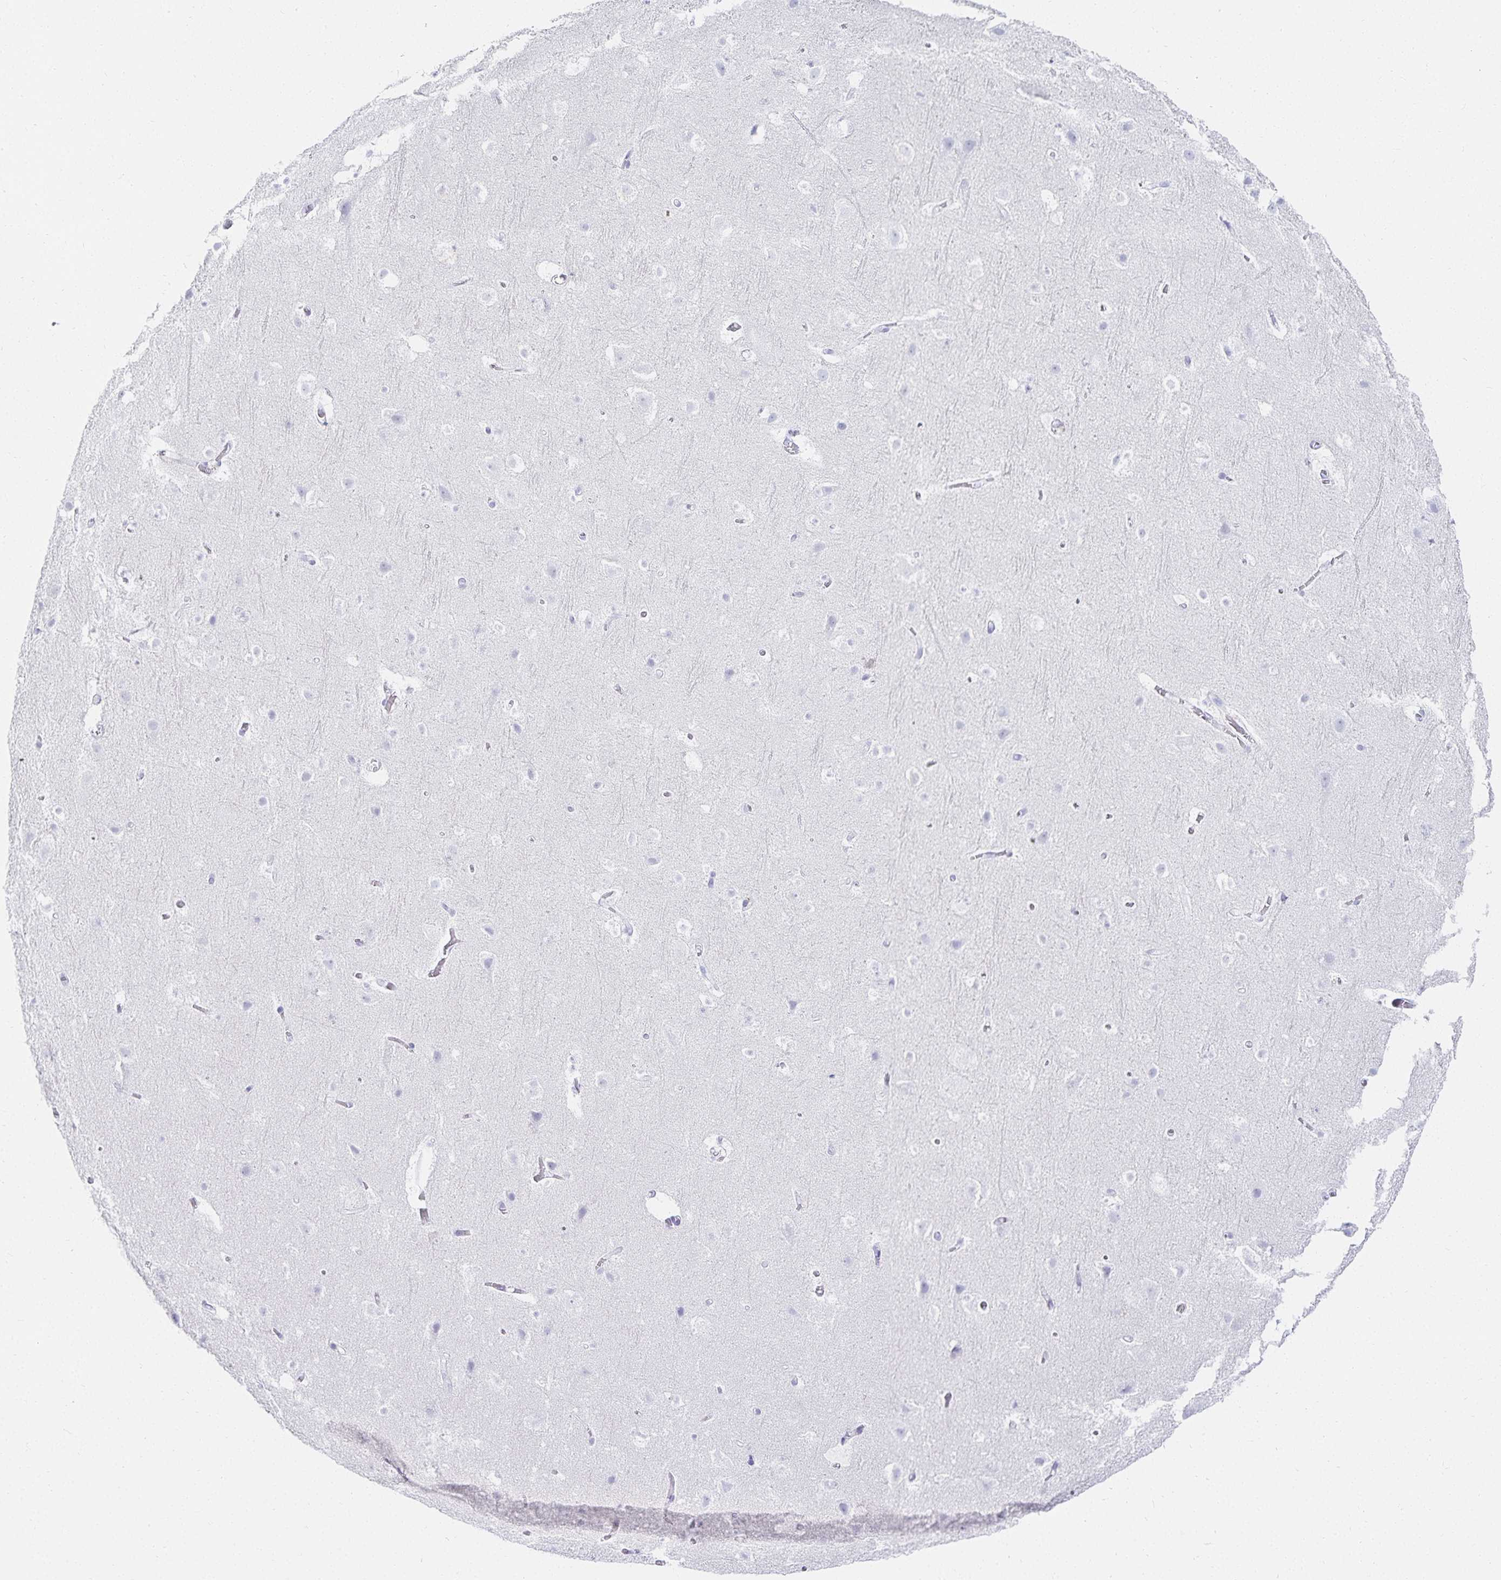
{"staining": {"intensity": "negative", "quantity": "none", "location": "none"}, "tissue": "cerebral cortex", "cell_type": "Endothelial cells", "image_type": "normal", "snomed": [{"axis": "morphology", "description": "Normal tissue, NOS"}, {"axis": "topography", "description": "Cerebral cortex"}], "caption": "Endothelial cells show no significant protein staining in normal cerebral cortex. (DAB (3,3'-diaminobenzidine) immunohistochemistry, high magnification).", "gene": "GP2", "patient": {"sex": "female", "age": 42}}